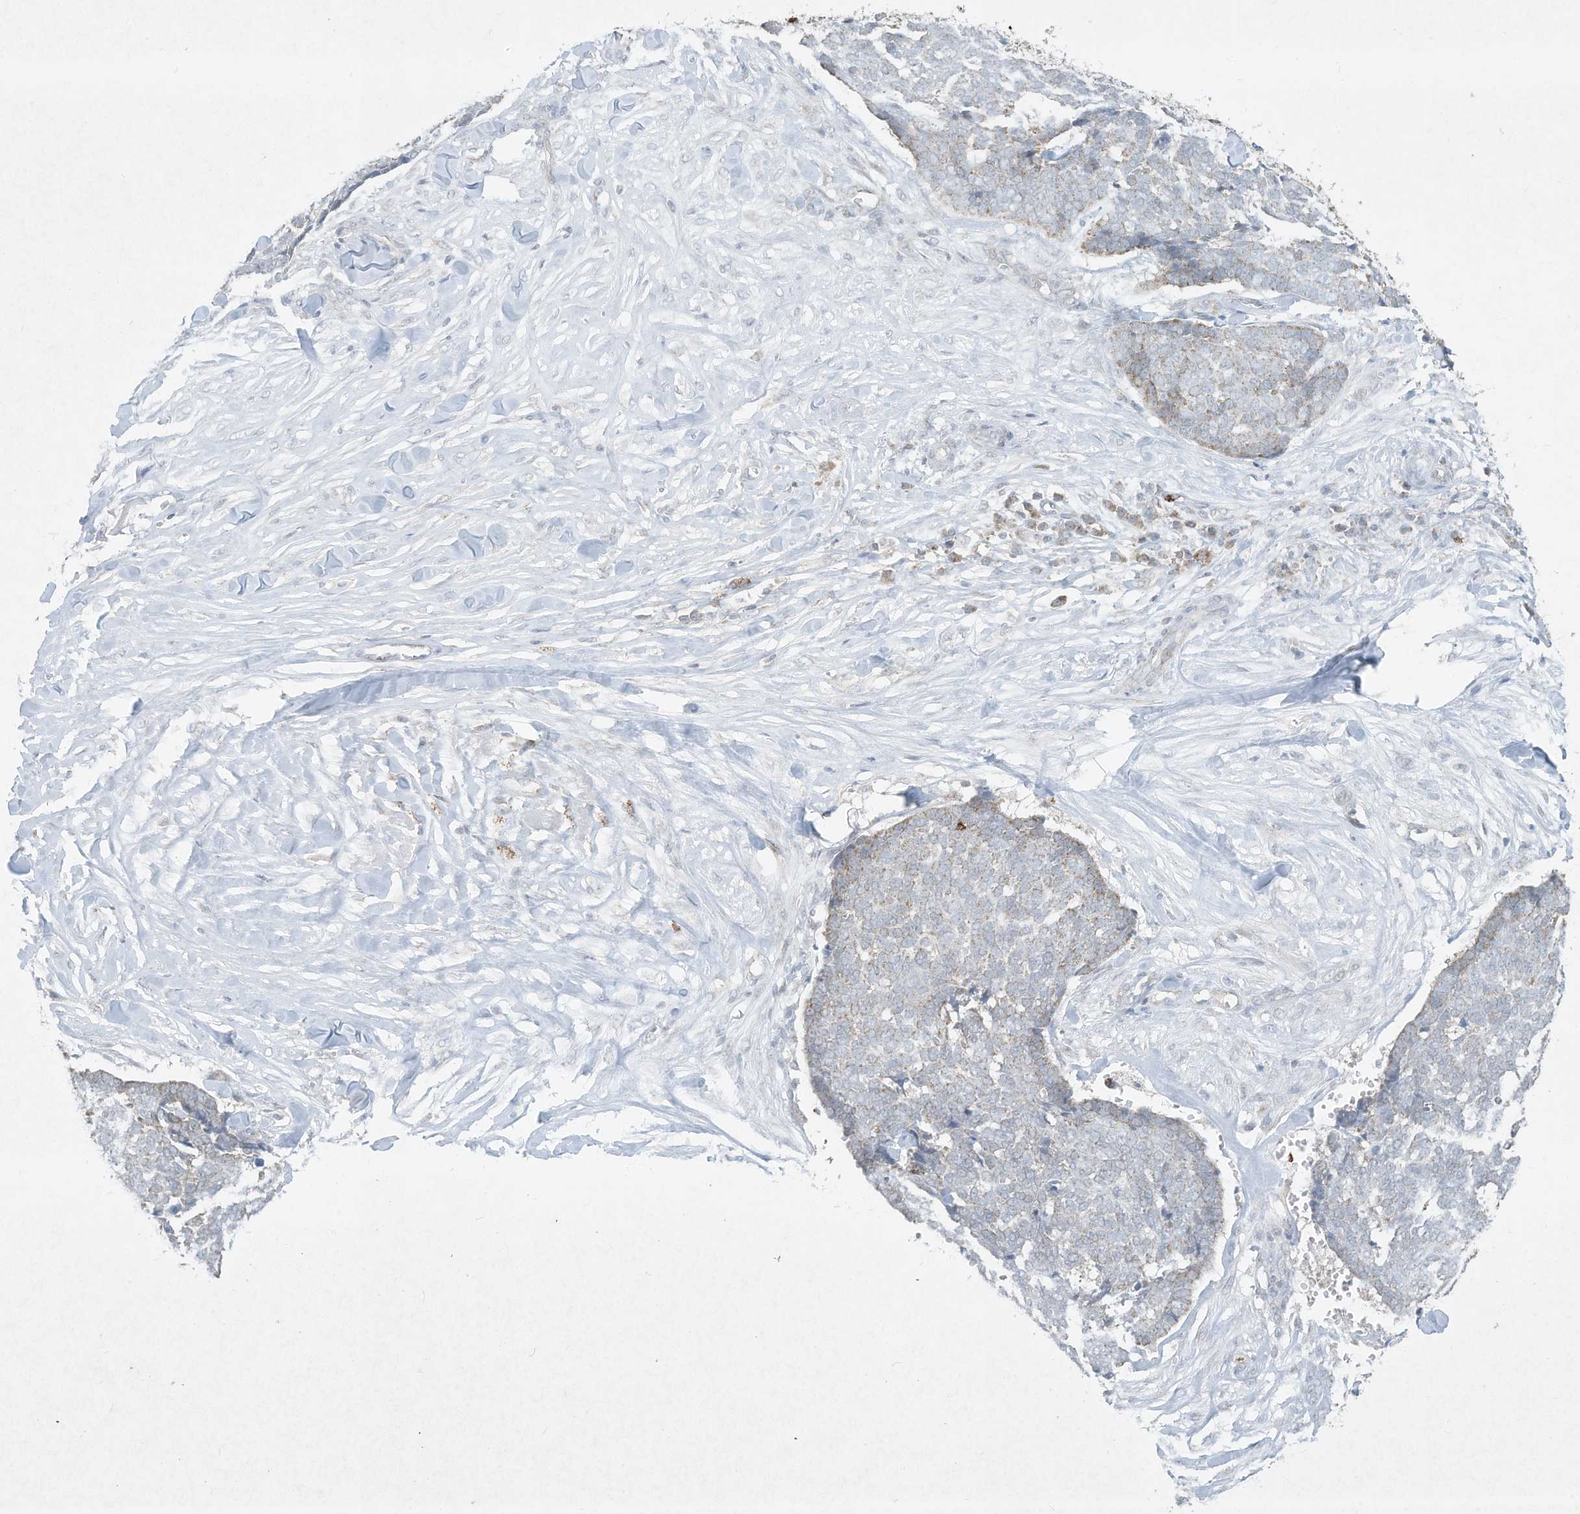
{"staining": {"intensity": "weak", "quantity": "<25%", "location": "cytoplasmic/membranous"}, "tissue": "skin cancer", "cell_type": "Tumor cells", "image_type": "cancer", "snomed": [{"axis": "morphology", "description": "Basal cell carcinoma"}, {"axis": "topography", "description": "Skin"}], "caption": "This is a micrograph of immunohistochemistry (IHC) staining of basal cell carcinoma (skin), which shows no staining in tumor cells.", "gene": "CHRNA4", "patient": {"sex": "male", "age": 84}}